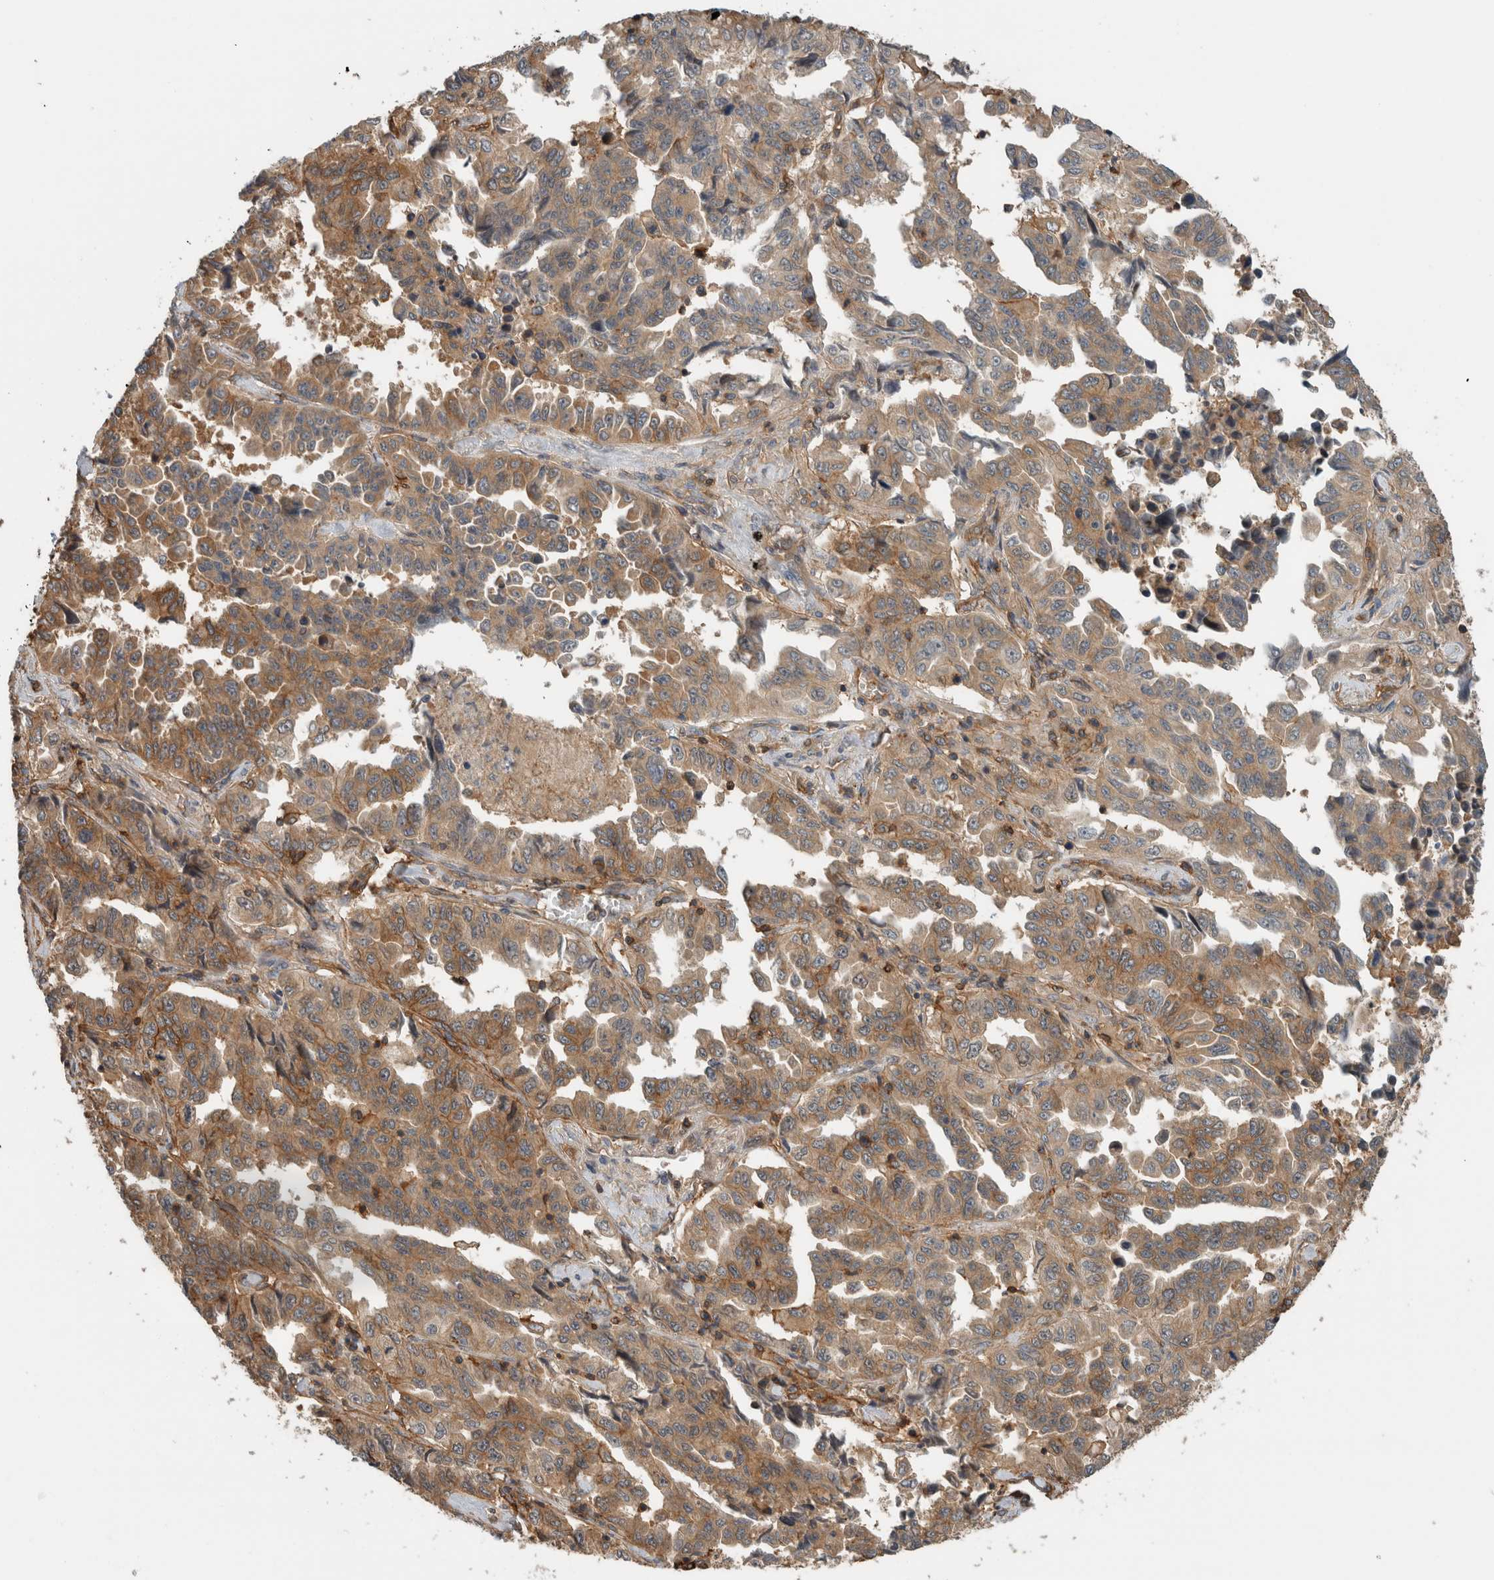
{"staining": {"intensity": "moderate", "quantity": ">75%", "location": "cytoplasmic/membranous"}, "tissue": "lung cancer", "cell_type": "Tumor cells", "image_type": "cancer", "snomed": [{"axis": "morphology", "description": "Adenocarcinoma, NOS"}, {"axis": "topography", "description": "Lung"}], "caption": "Brown immunohistochemical staining in lung cancer exhibits moderate cytoplasmic/membranous expression in approximately >75% of tumor cells.", "gene": "PFDN4", "patient": {"sex": "female", "age": 51}}